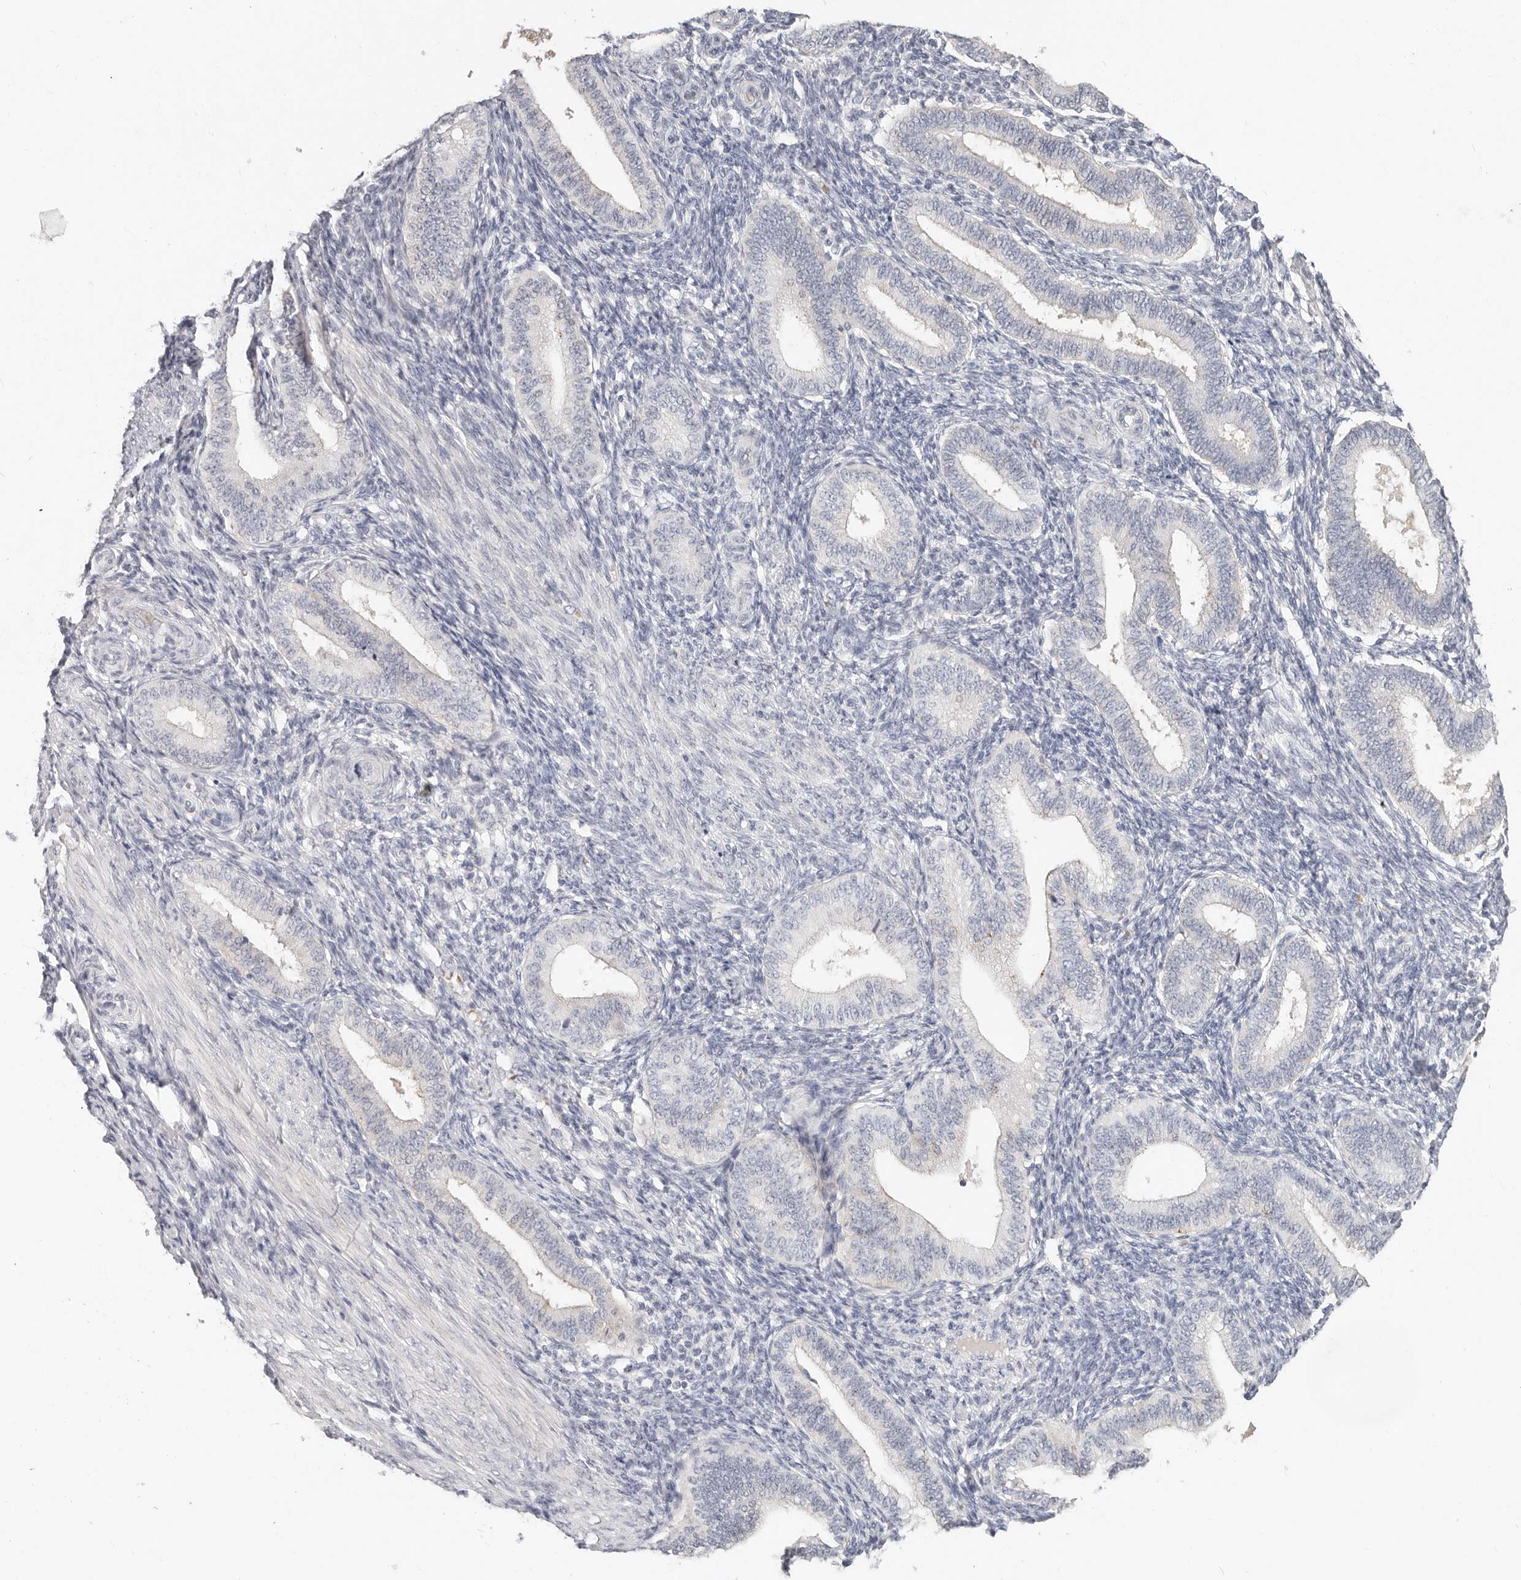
{"staining": {"intensity": "negative", "quantity": "none", "location": "none"}, "tissue": "endometrium", "cell_type": "Cells in endometrial stroma", "image_type": "normal", "snomed": [{"axis": "morphology", "description": "Normal tissue, NOS"}, {"axis": "topography", "description": "Endometrium"}], "caption": "This histopathology image is of normal endometrium stained with immunohistochemistry (IHC) to label a protein in brown with the nuclei are counter-stained blue. There is no staining in cells in endometrial stroma. Brightfield microscopy of IHC stained with DAB (brown) and hematoxylin (blue), captured at high magnification.", "gene": "TMEM63B", "patient": {"sex": "female", "age": 39}}